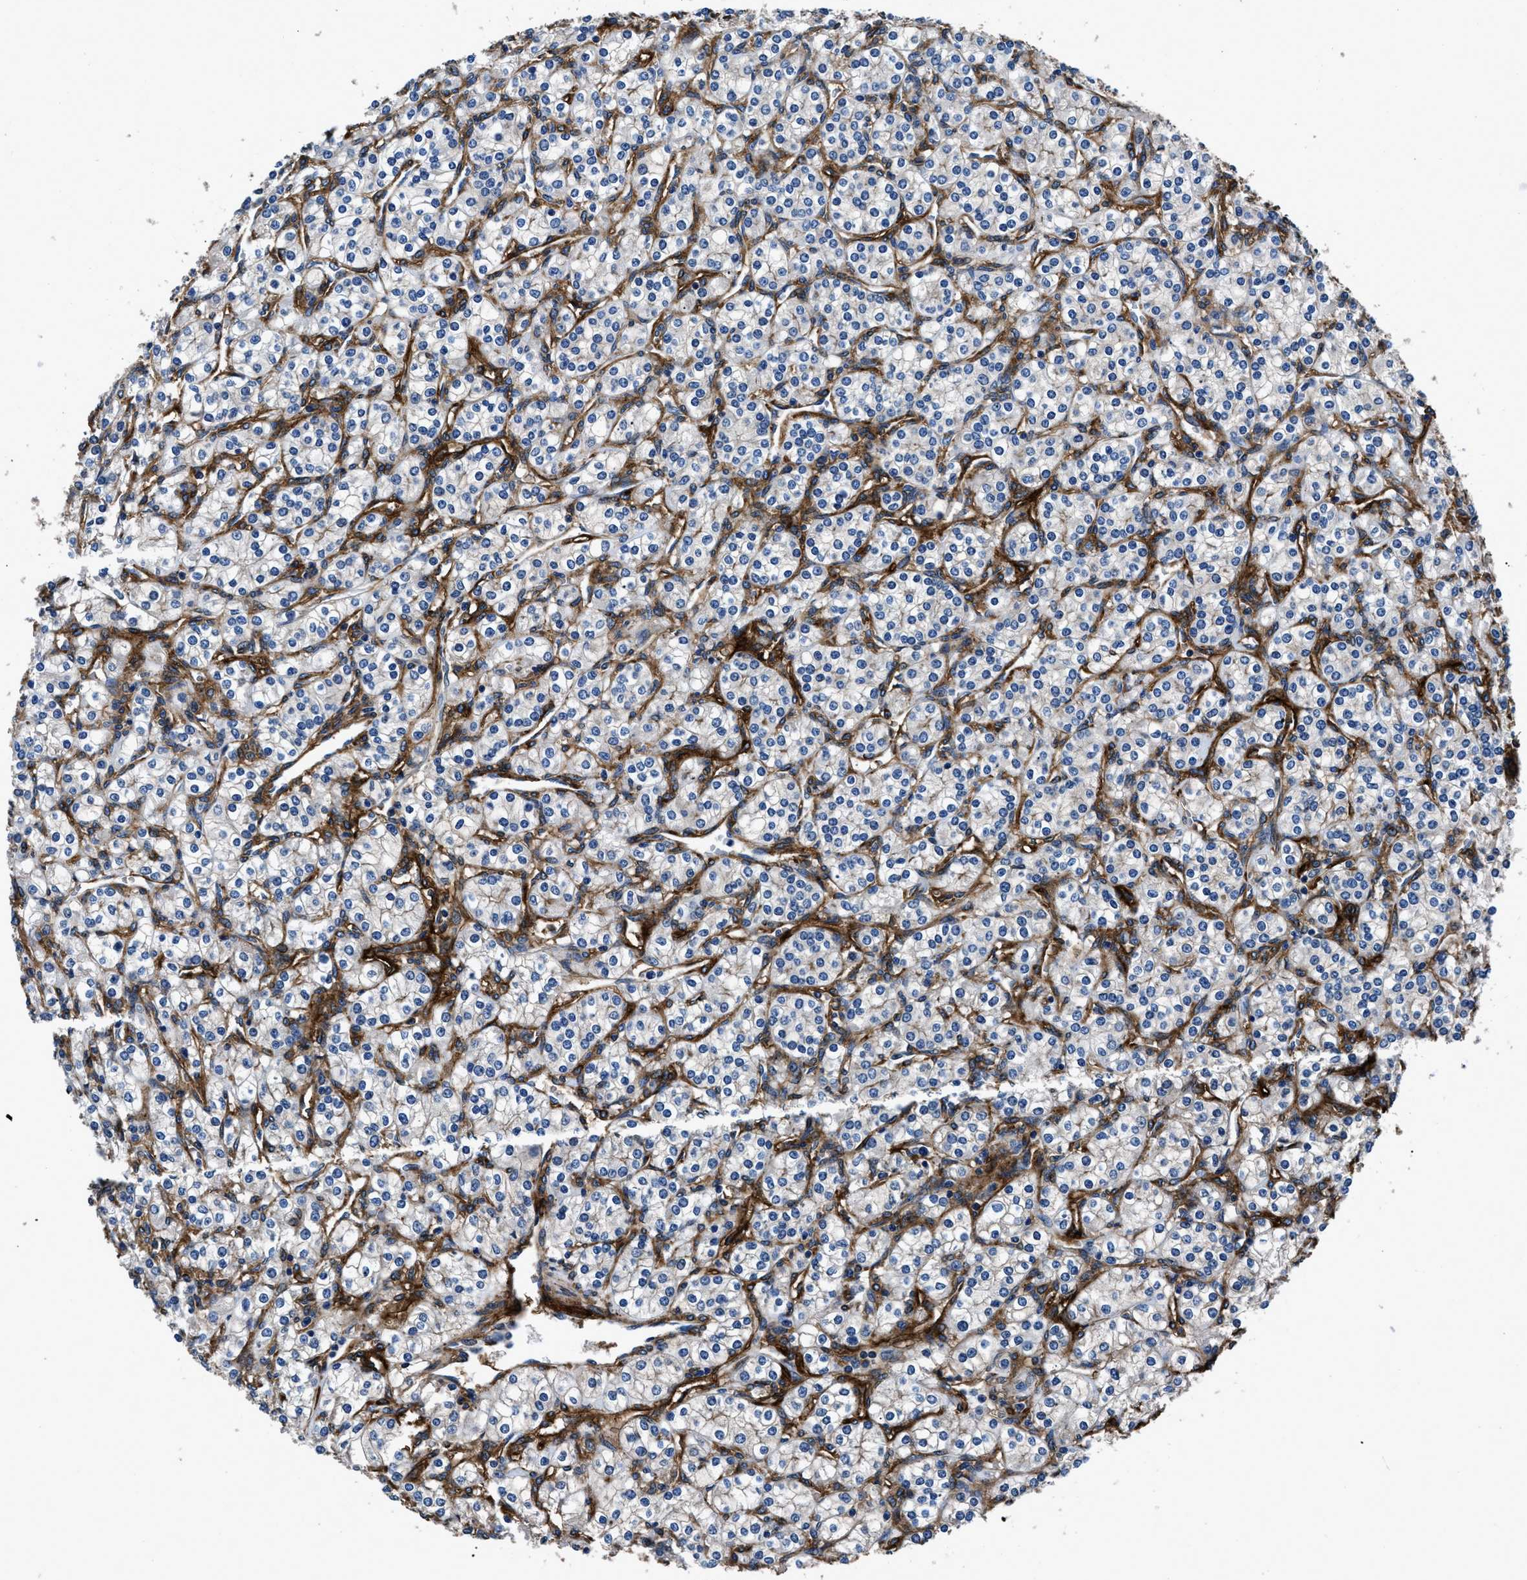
{"staining": {"intensity": "negative", "quantity": "none", "location": "none"}, "tissue": "renal cancer", "cell_type": "Tumor cells", "image_type": "cancer", "snomed": [{"axis": "morphology", "description": "Adenocarcinoma, NOS"}, {"axis": "topography", "description": "Kidney"}], "caption": "Tumor cells are negative for protein expression in human renal cancer (adenocarcinoma).", "gene": "CD276", "patient": {"sex": "male", "age": 77}}